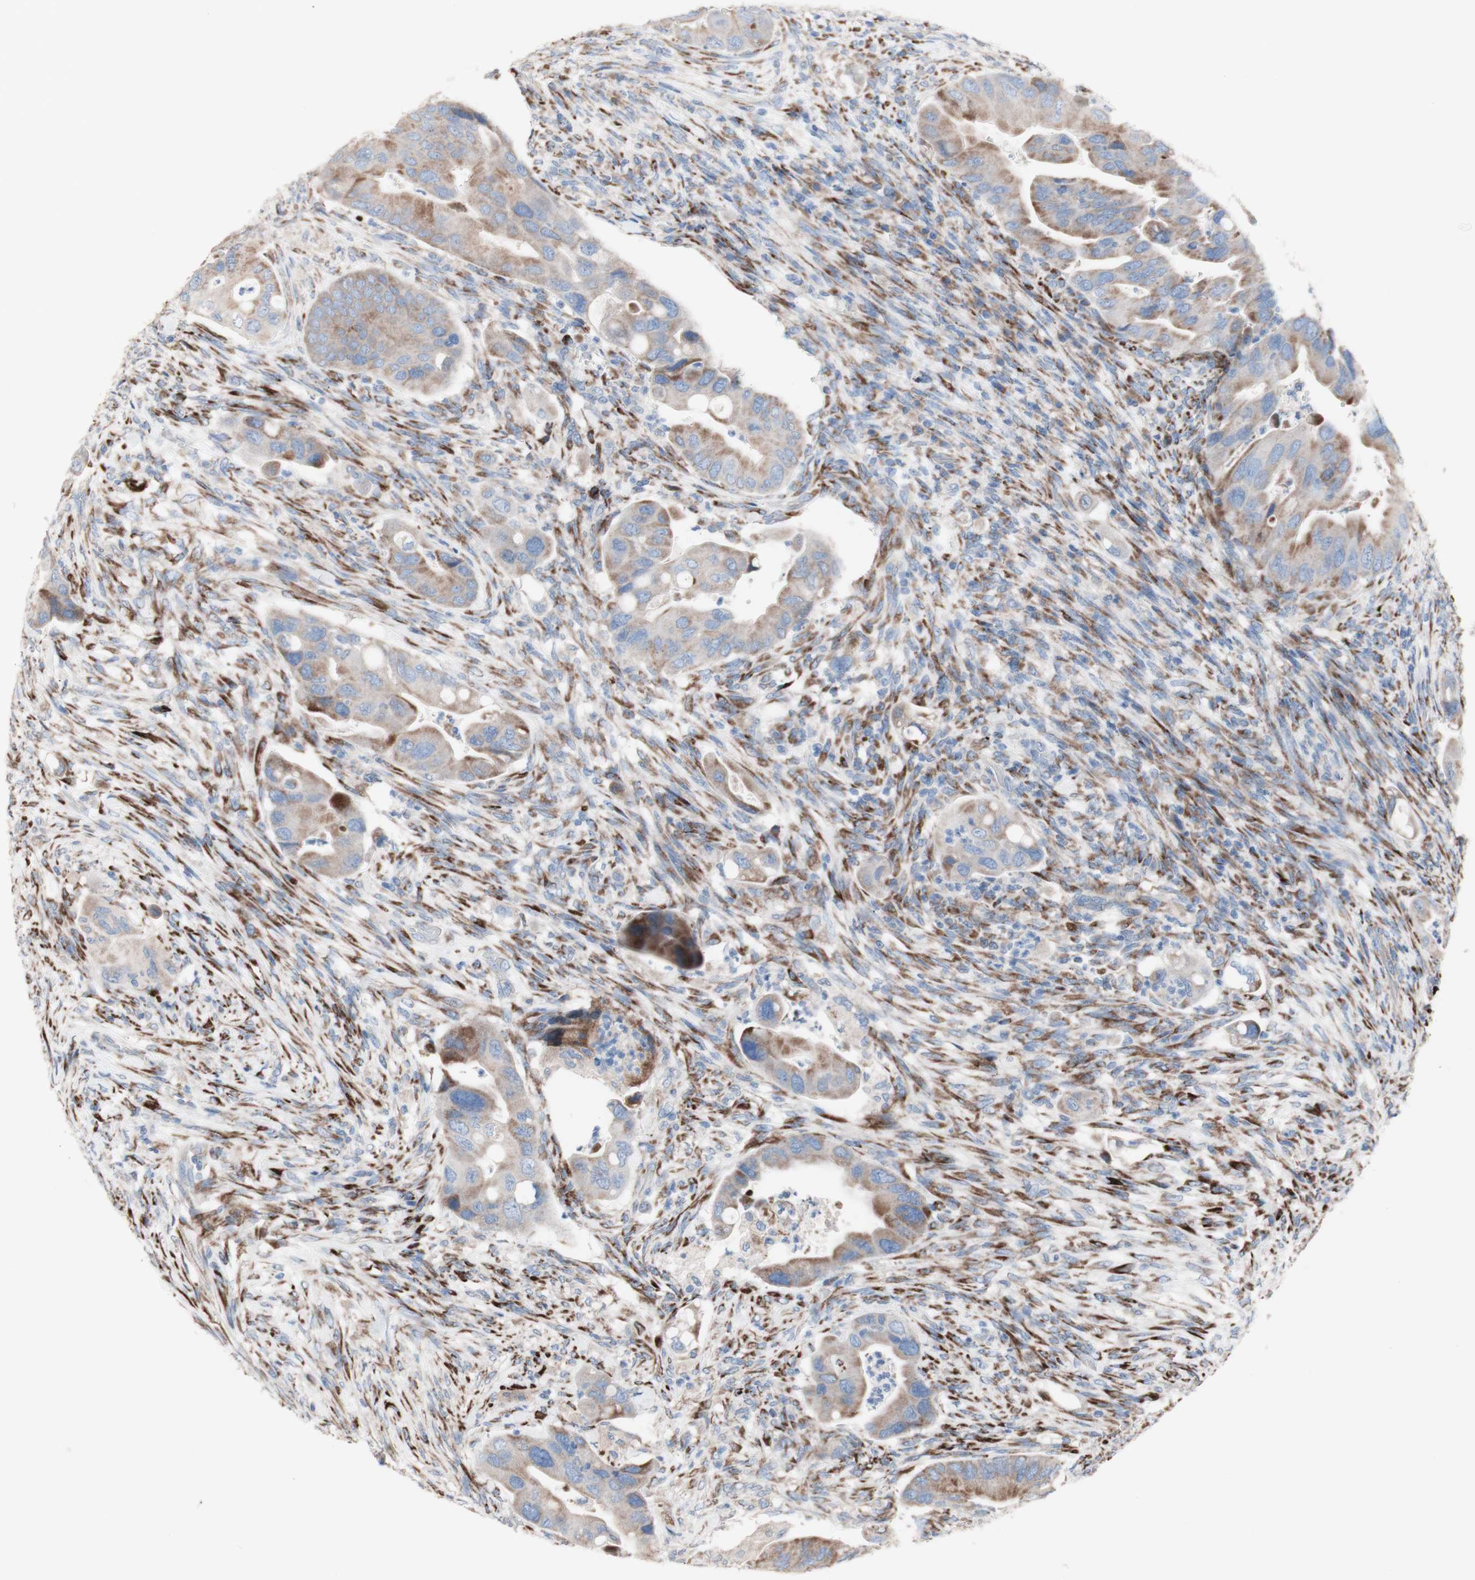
{"staining": {"intensity": "moderate", "quantity": ">75%", "location": "cytoplasmic/membranous"}, "tissue": "colorectal cancer", "cell_type": "Tumor cells", "image_type": "cancer", "snomed": [{"axis": "morphology", "description": "Adenocarcinoma, NOS"}, {"axis": "topography", "description": "Rectum"}], "caption": "A brown stain highlights moderate cytoplasmic/membranous positivity of a protein in human colorectal cancer tumor cells.", "gene": "AGPAT5", "patient": {"sex": "female", "age": 57}}